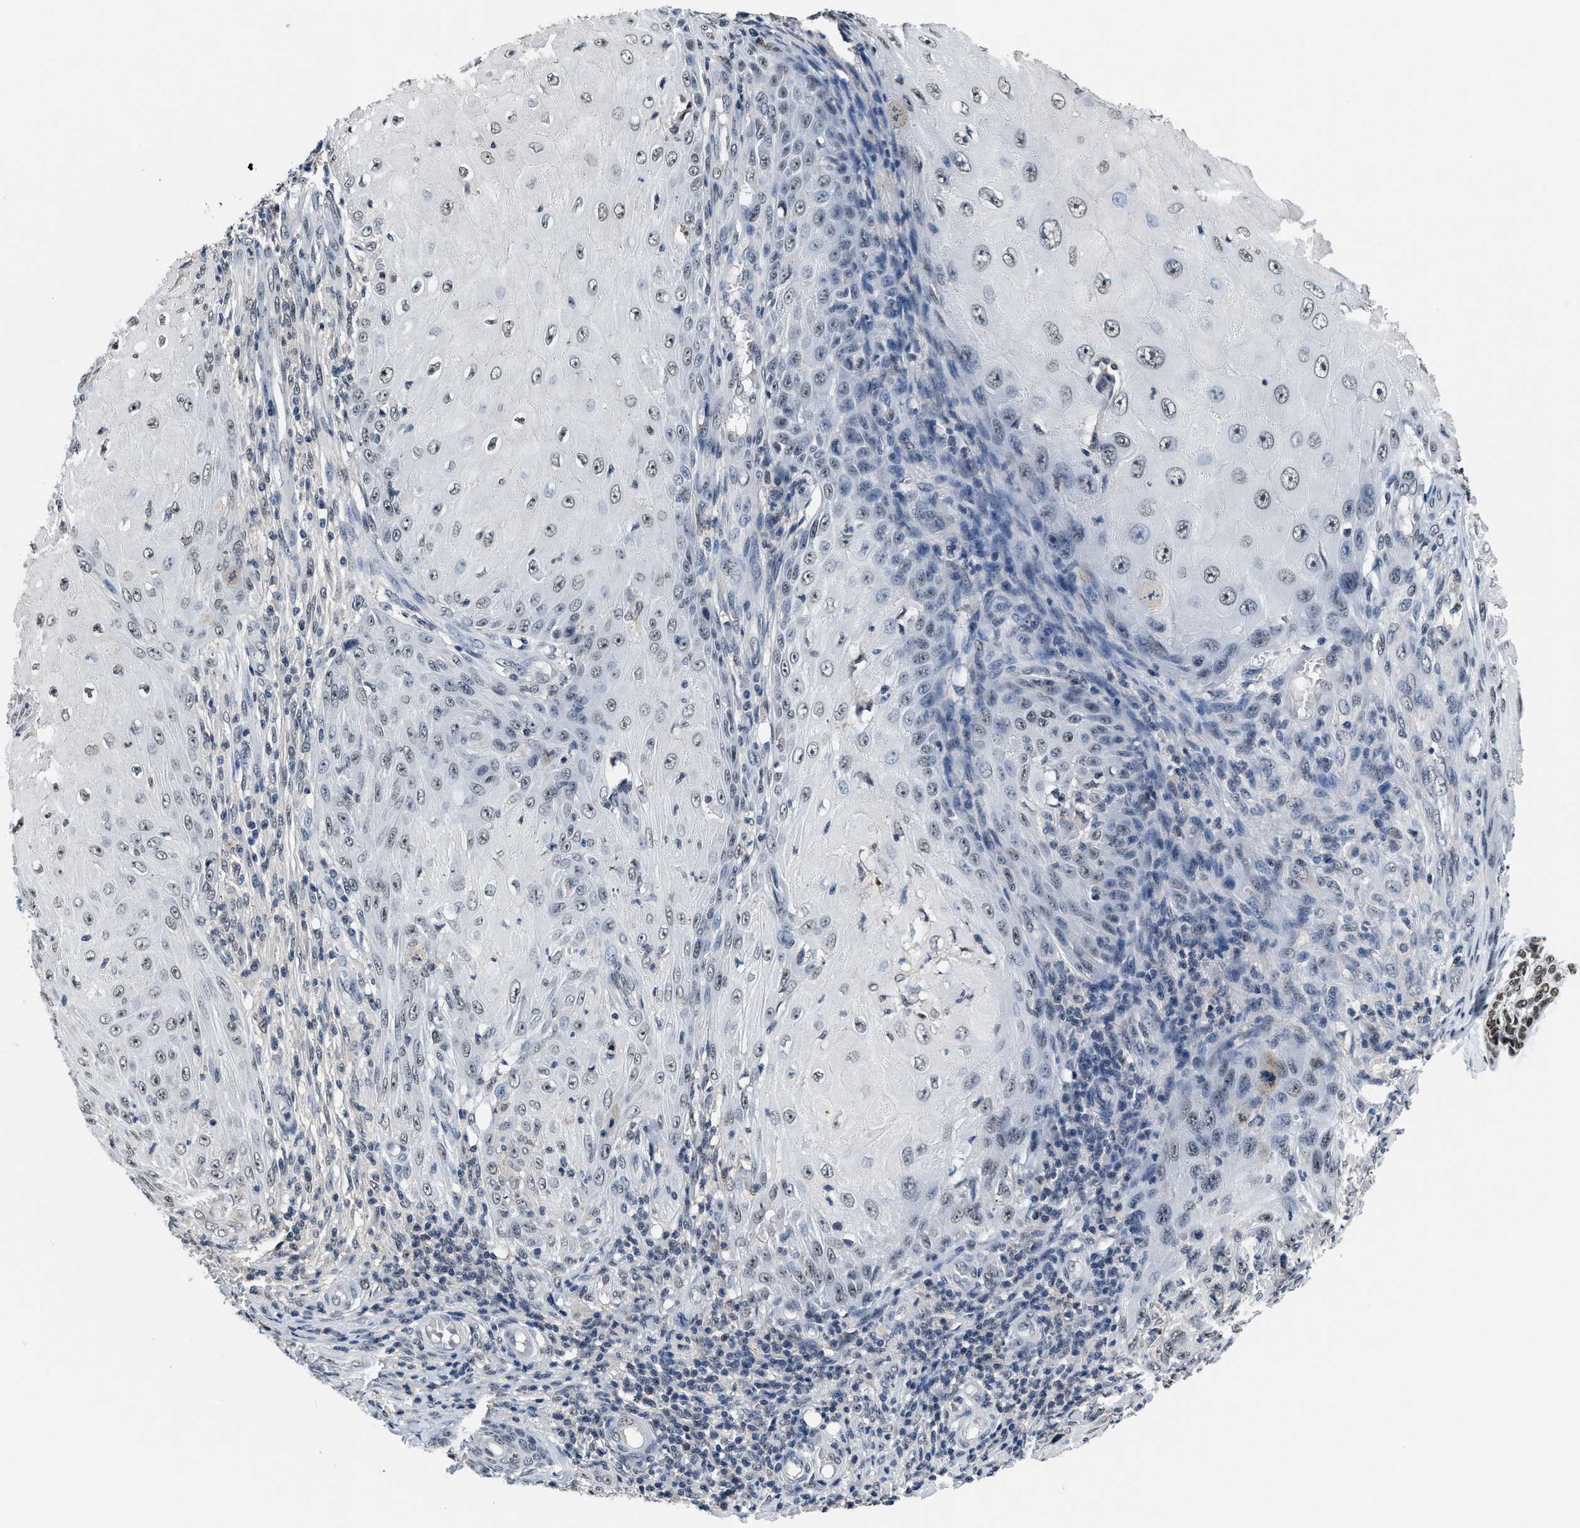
{"staining": {"intensity": "weak", "quantity": "<25%", "location": "nuclear"}, "tissue": "skin cancer", "cell_type": "Tumor cells", "image_type": "cancer", "snomed": [{"axis": "morphology", "description": "Squamous cell carcinoma, NOS"}, {"axis": "topography", "description": "Skin"}], "caption": "Histopathology image shows no protein staining in tumor cells of skin cancer tissue.", "gene": "SUPT16H", "patient": {"sex": "female", "age": 73}}